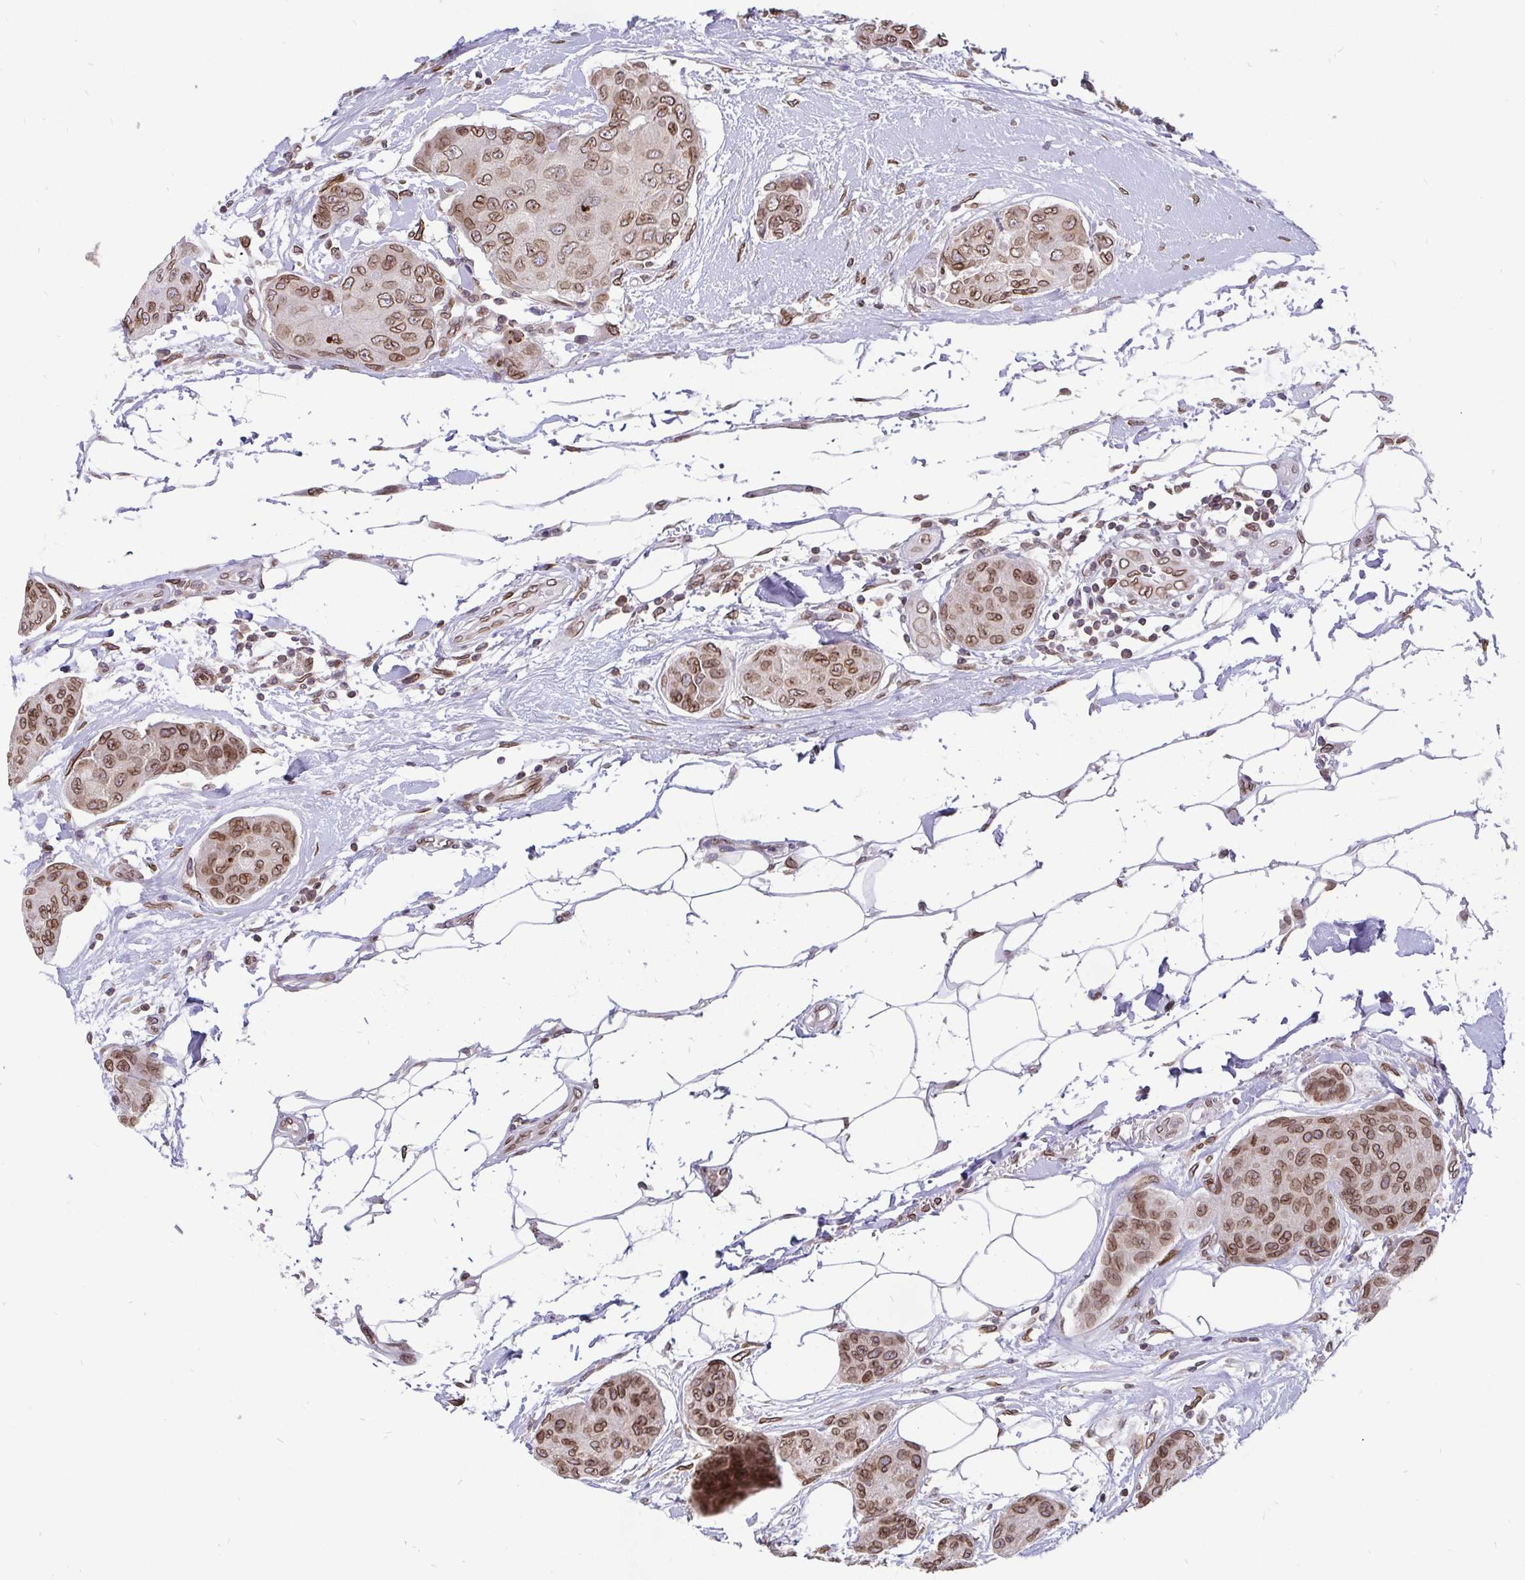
{"staining": {"intensity": "moderate", "quantity": ">75%", "location": "cytoplasmic/membranous,nuclear"}, "tissue": "breast cancer", "cell_type": "Tumor cells", "image_type": "cancer", "snomed": [{"axis": "morphology", "description": "Duct carcinoma"}, {"axis": "topography", "description": "Breast"}, {"axis": "topography", "description": "Lymph node"}], "caption": "Immunohistochemical staining of human breast cancer exhibits medium levels of moderate cytoplasmic/membranous and nuclear protein expression in approximately >75% of tumor cells.", "gene": "EMD", "patient": {"sex": "female", "age": 80}}